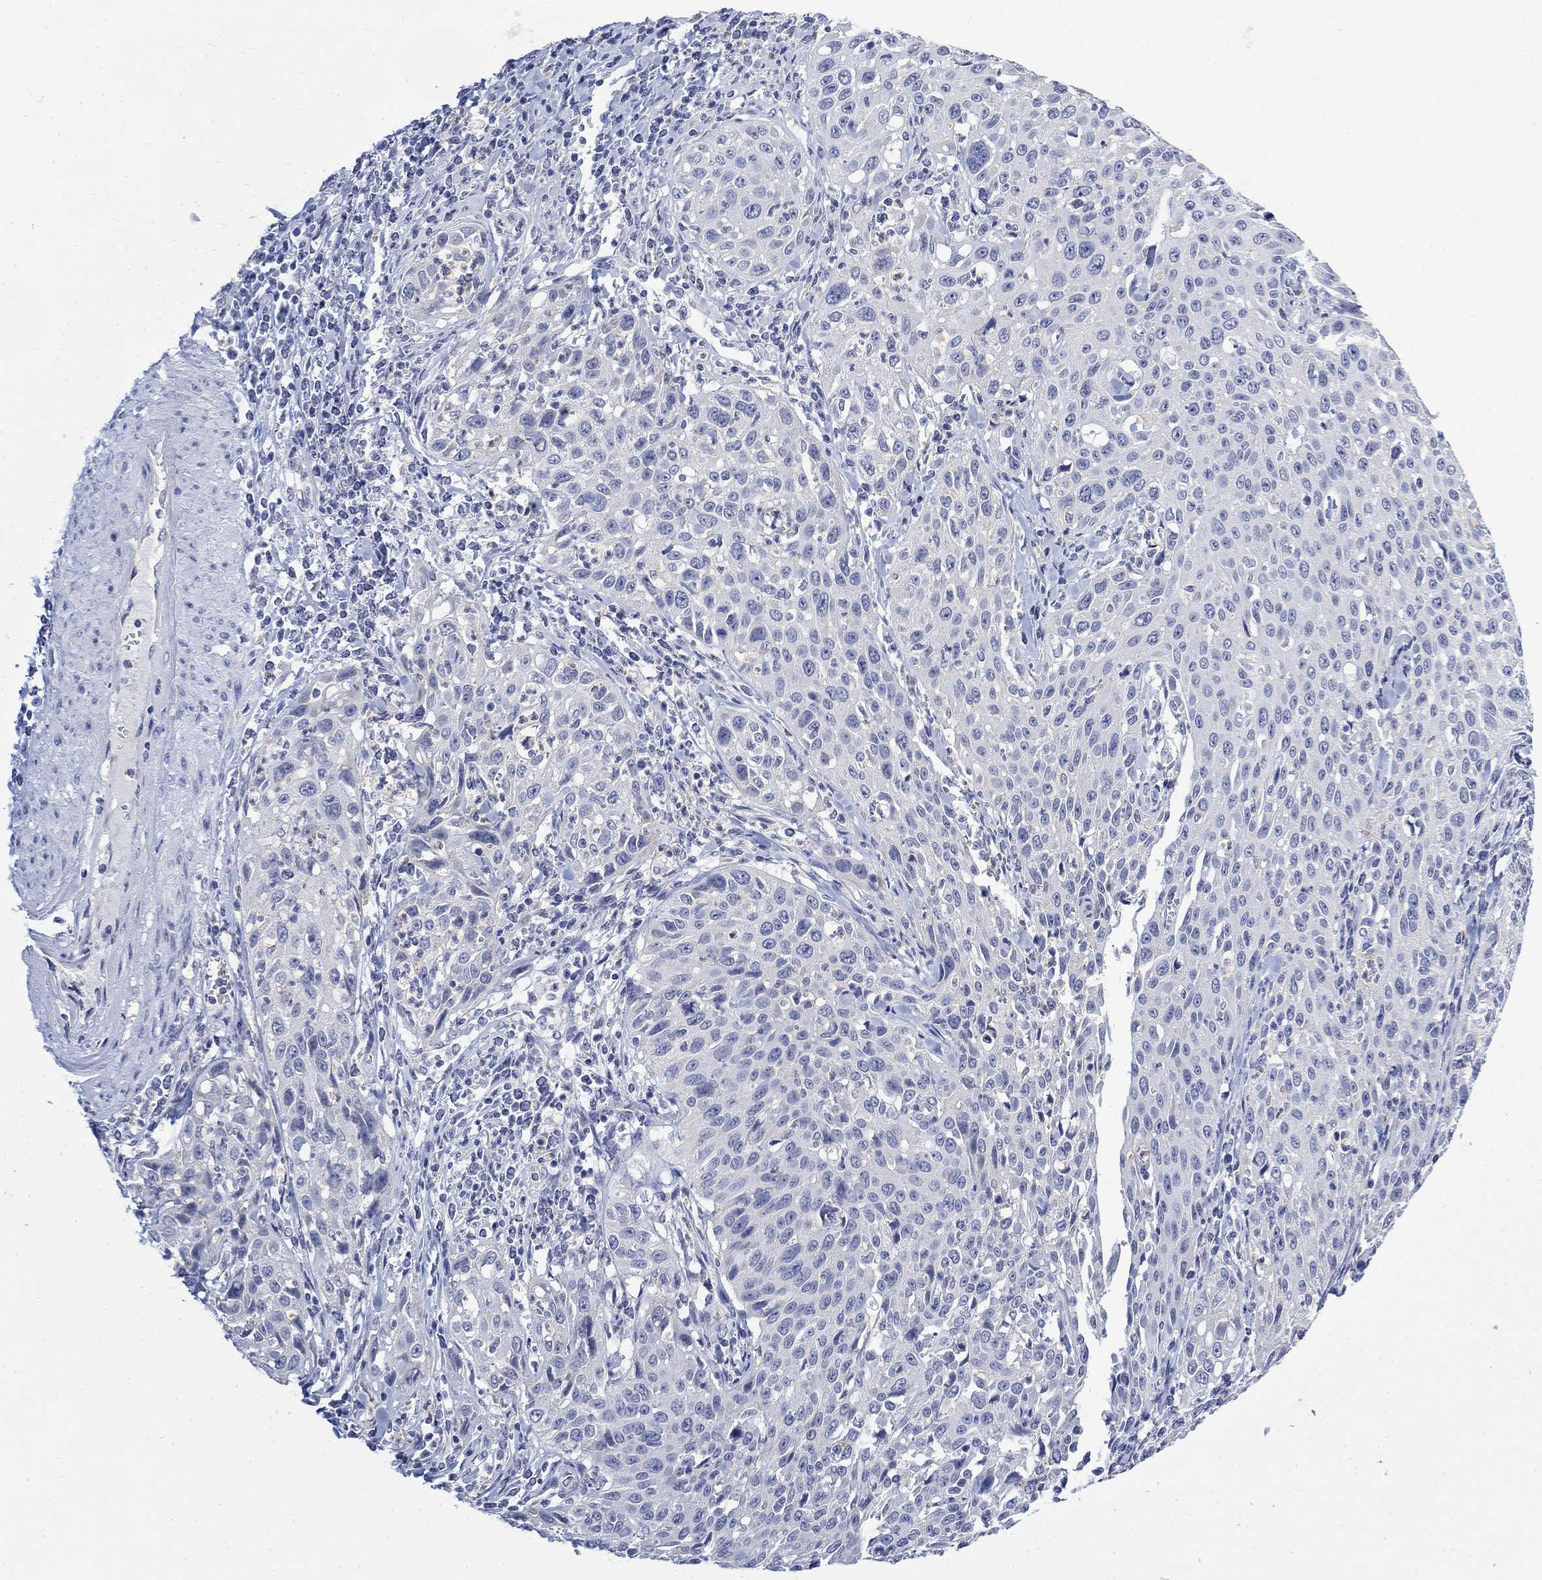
{"staining": {"intensity": "negative", "quantity": "none", "location": "none"}, "tissue": "cervical cancer", "cell_type": "Tumor cells", "image_type": "cancer", "snomed": [{"axis": "morphology", "description": "Squamous cell carcinoma, NOS"}, {"axis": "topography", "description": "Cervix"}], "caption": "Human cervical cancer stained for a protein using immunohistochemistry (IHC) displays no expression in tumor cells.", "gene": "FBP2", "patient": {"sex": "female", "age": 26}}